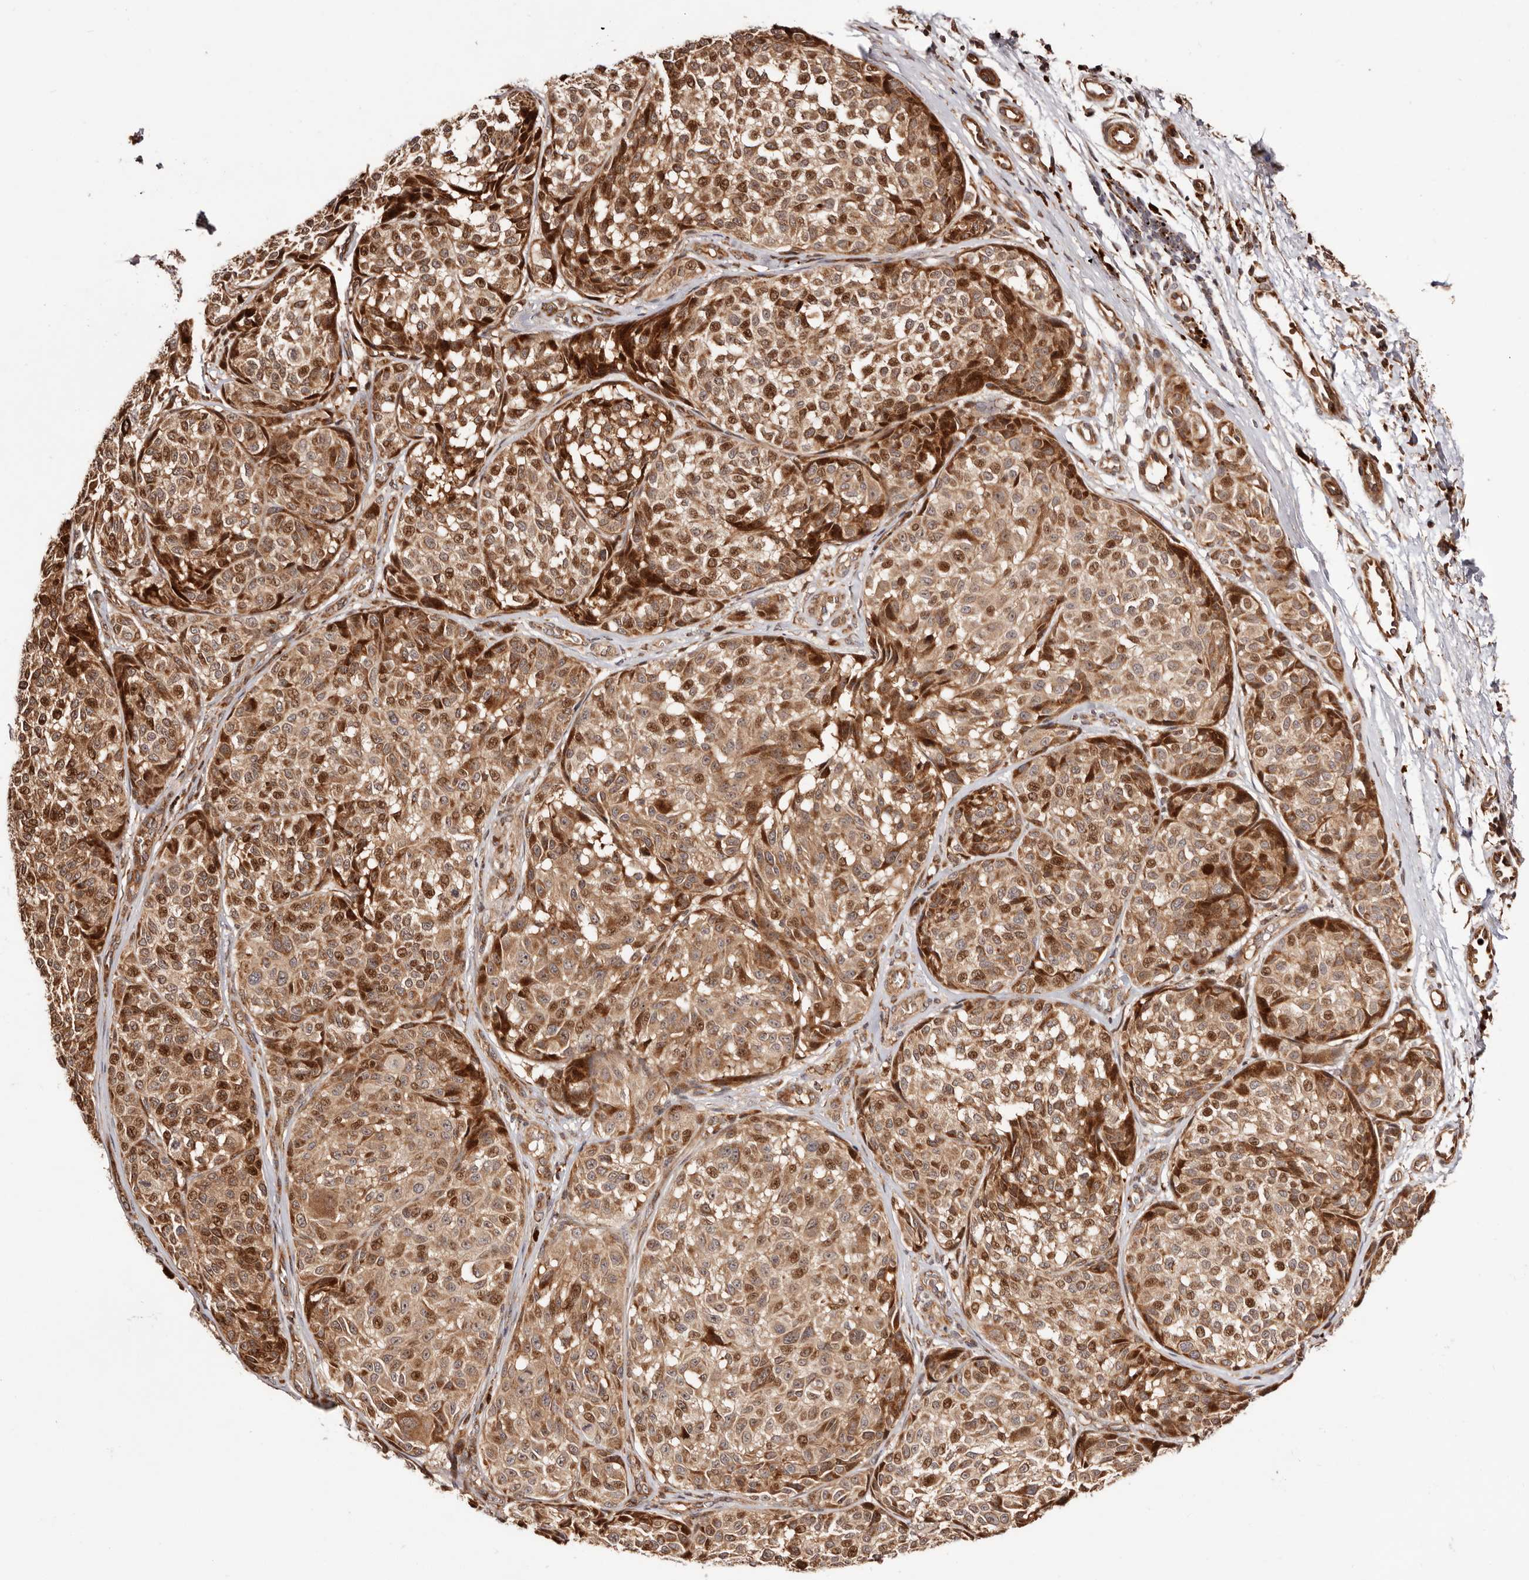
{"staining": {"intensity": "moderate", "quantity": ">75%", "location": "cytoplasmic/membranous,nuclear"}, "tissue": "melanoma", "cell_type": "Tumor cells", "image_type": "cancer", "snomed": [{"axis": "morphology", "description": "Malignant melanoma, NOS"}, {"axis": "topography", "description": "Skin"}], "caption": "There is medium levels of moderate cytoplasmic/membranous and nuclear staining in tumor cells of melanoma, as demonstrated by immunohistochemical staining (brown color).", "gene": "PTPN22", "patient": {"sex": "male", "age": 83}}